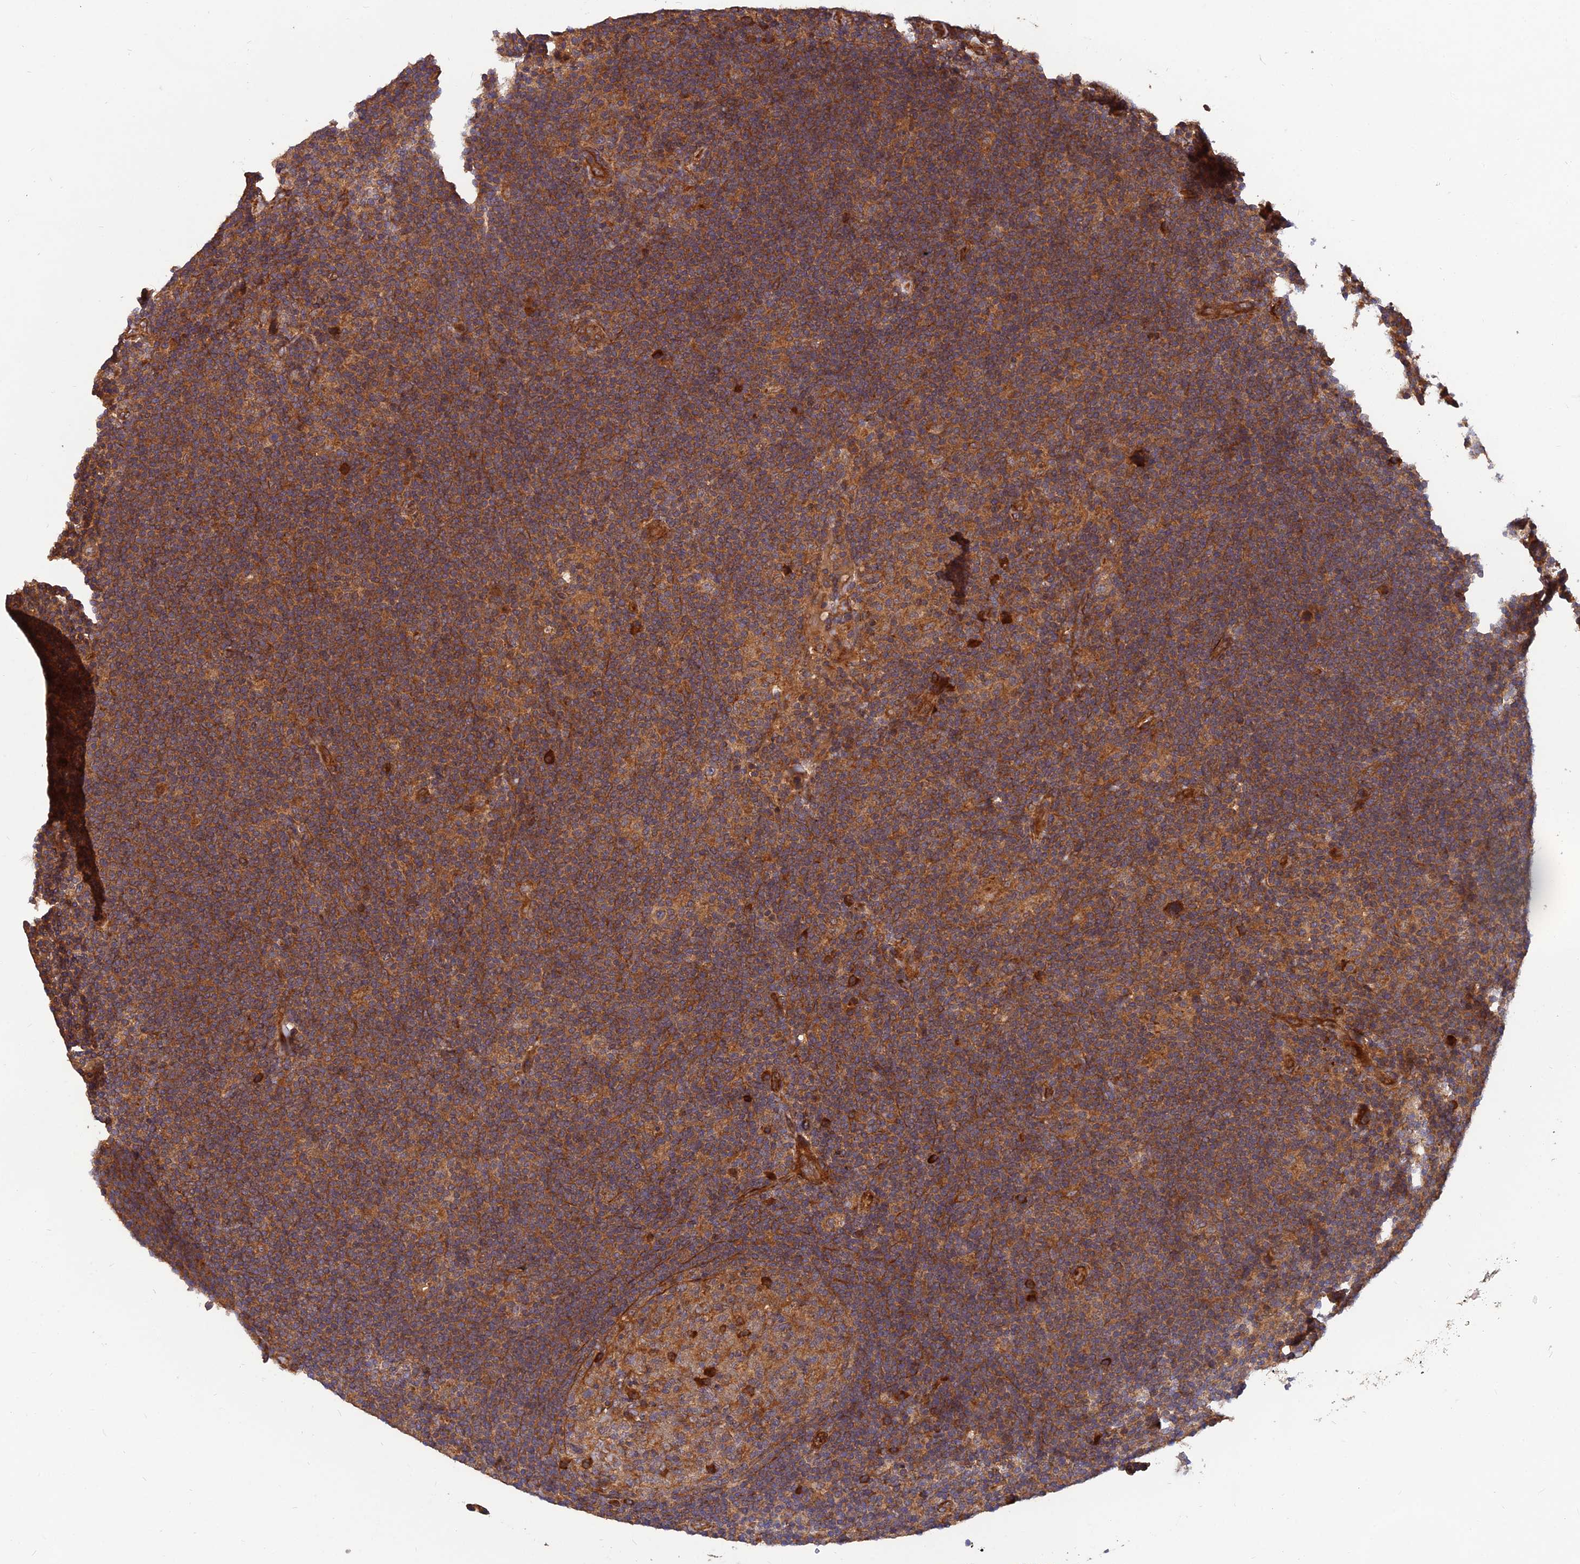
{"staining": {"intensity": "weak", "quantity": ">75%", "location": "cytoplasmic/membranous"}, "tissue": "lymphoma", "cell_type": "Tumor cells", "image_type": "cancer", "snomed": [{"axis": "morphology", "description": "Hodgkin's disease, NOS"}, {"axis": "topography", "description": "Lymph node"}], "caption": "Human lymphoma stained for a protein (brown) demonstrates weak cytoplasmic/membranous positive positivity in approximately >75% of tumor cells.", "gene": "RELCH", "patient": {"sex": "female", "age": 57}}